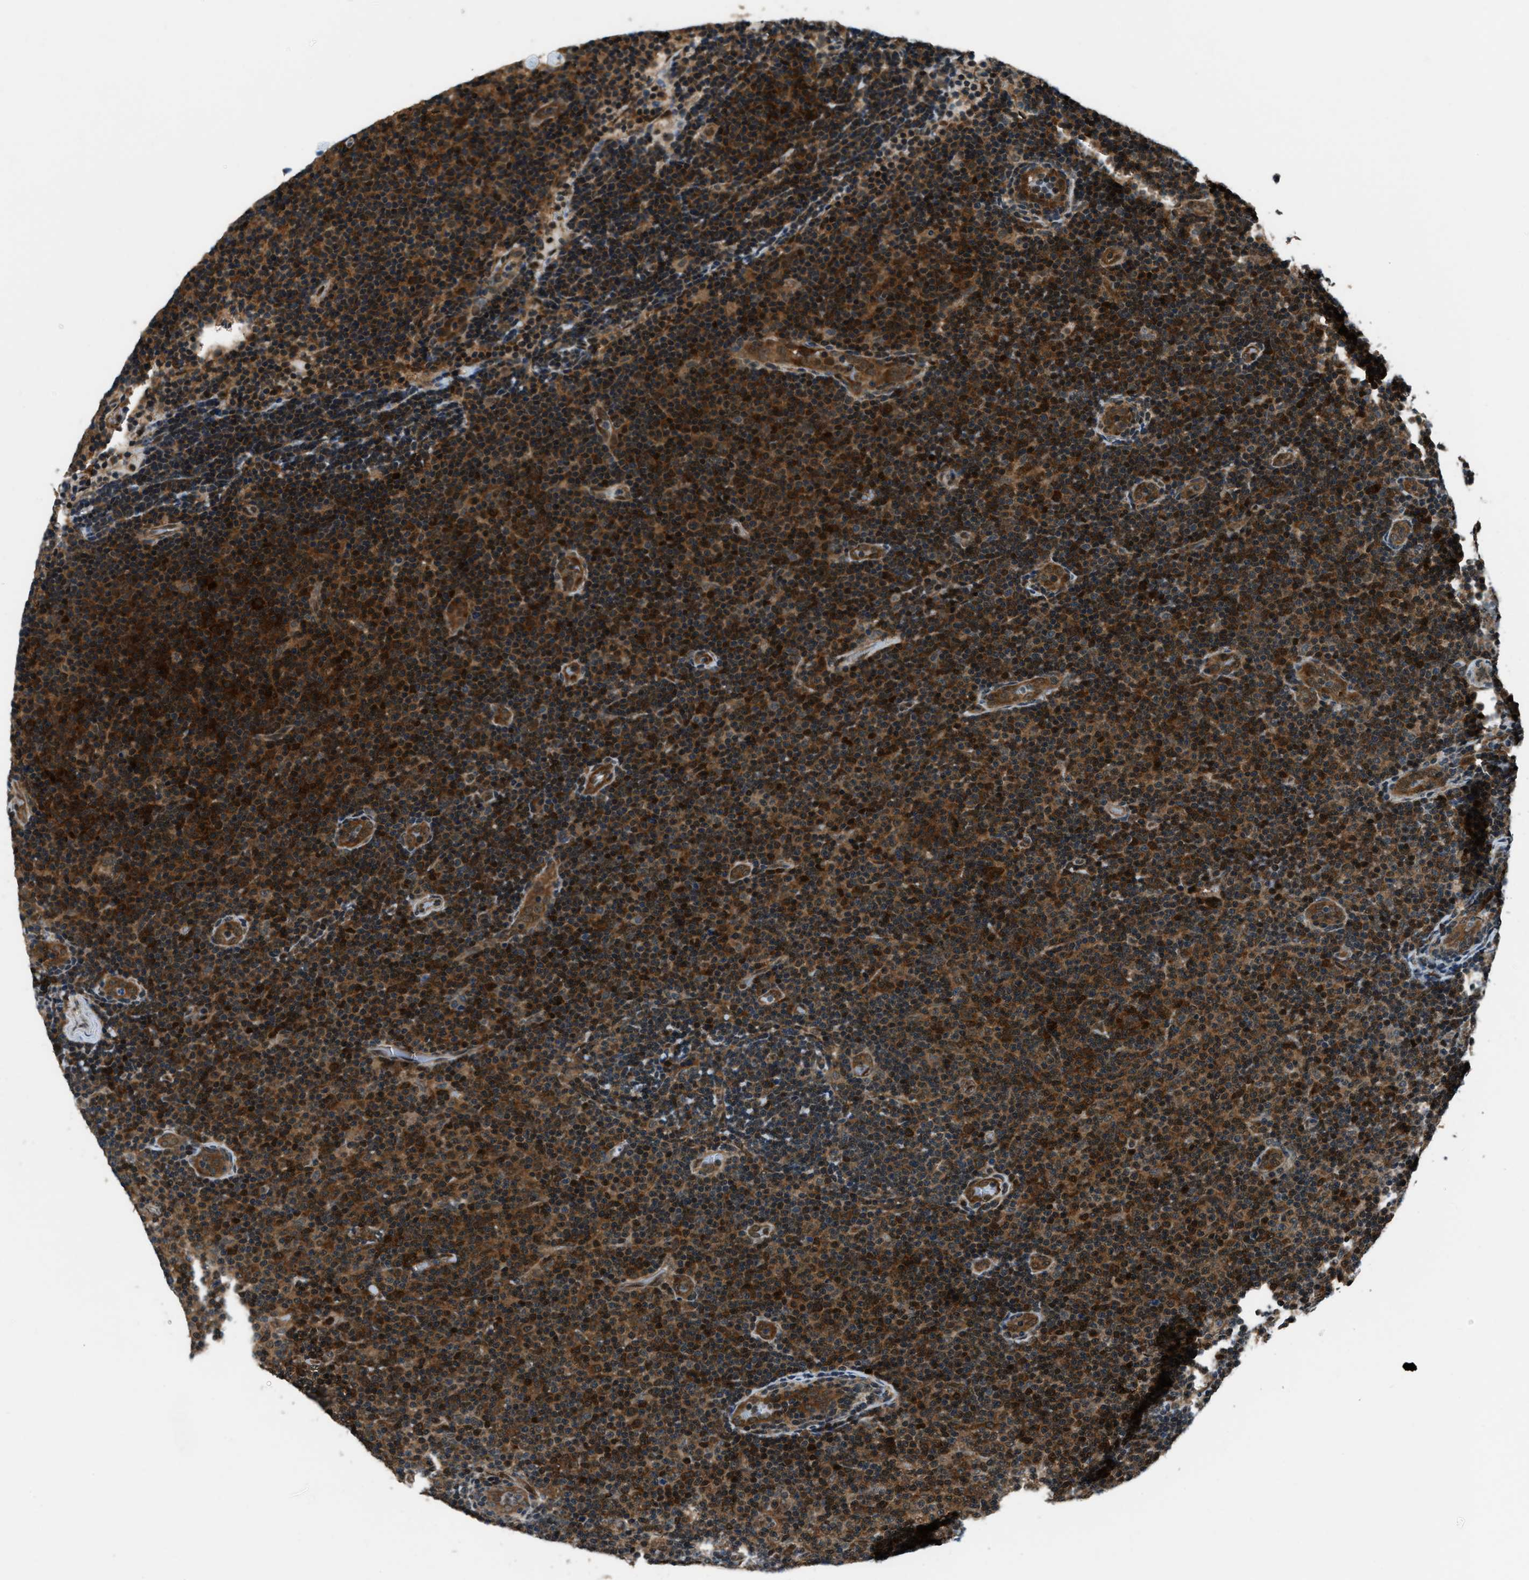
{"staining": {"intensity": "strong", "quantity": "25%-75%", "location": "cytoplasmic/membranous,nuclear"}, "tissue": "lymphoma", "cell_type": "Tumor cells", "image_type": "cancer", "snomed": [{"axis": "morphology", "description": "Malignant lymphoma, non-Hodgkin's type, Low grade"}, {"axis": "topography", "description": "Lymph node"}], "caption": "This micrograph demonstrates lymphoma stained with IHC to label a protein in brown. The cytoplasmic/membranous and nuclear of tumor cells show strong positivity for the protein. Nuclei are counter-stained blue.", "gene": "NUDCD3", "patient": {"sex": "male", "age": 83}}